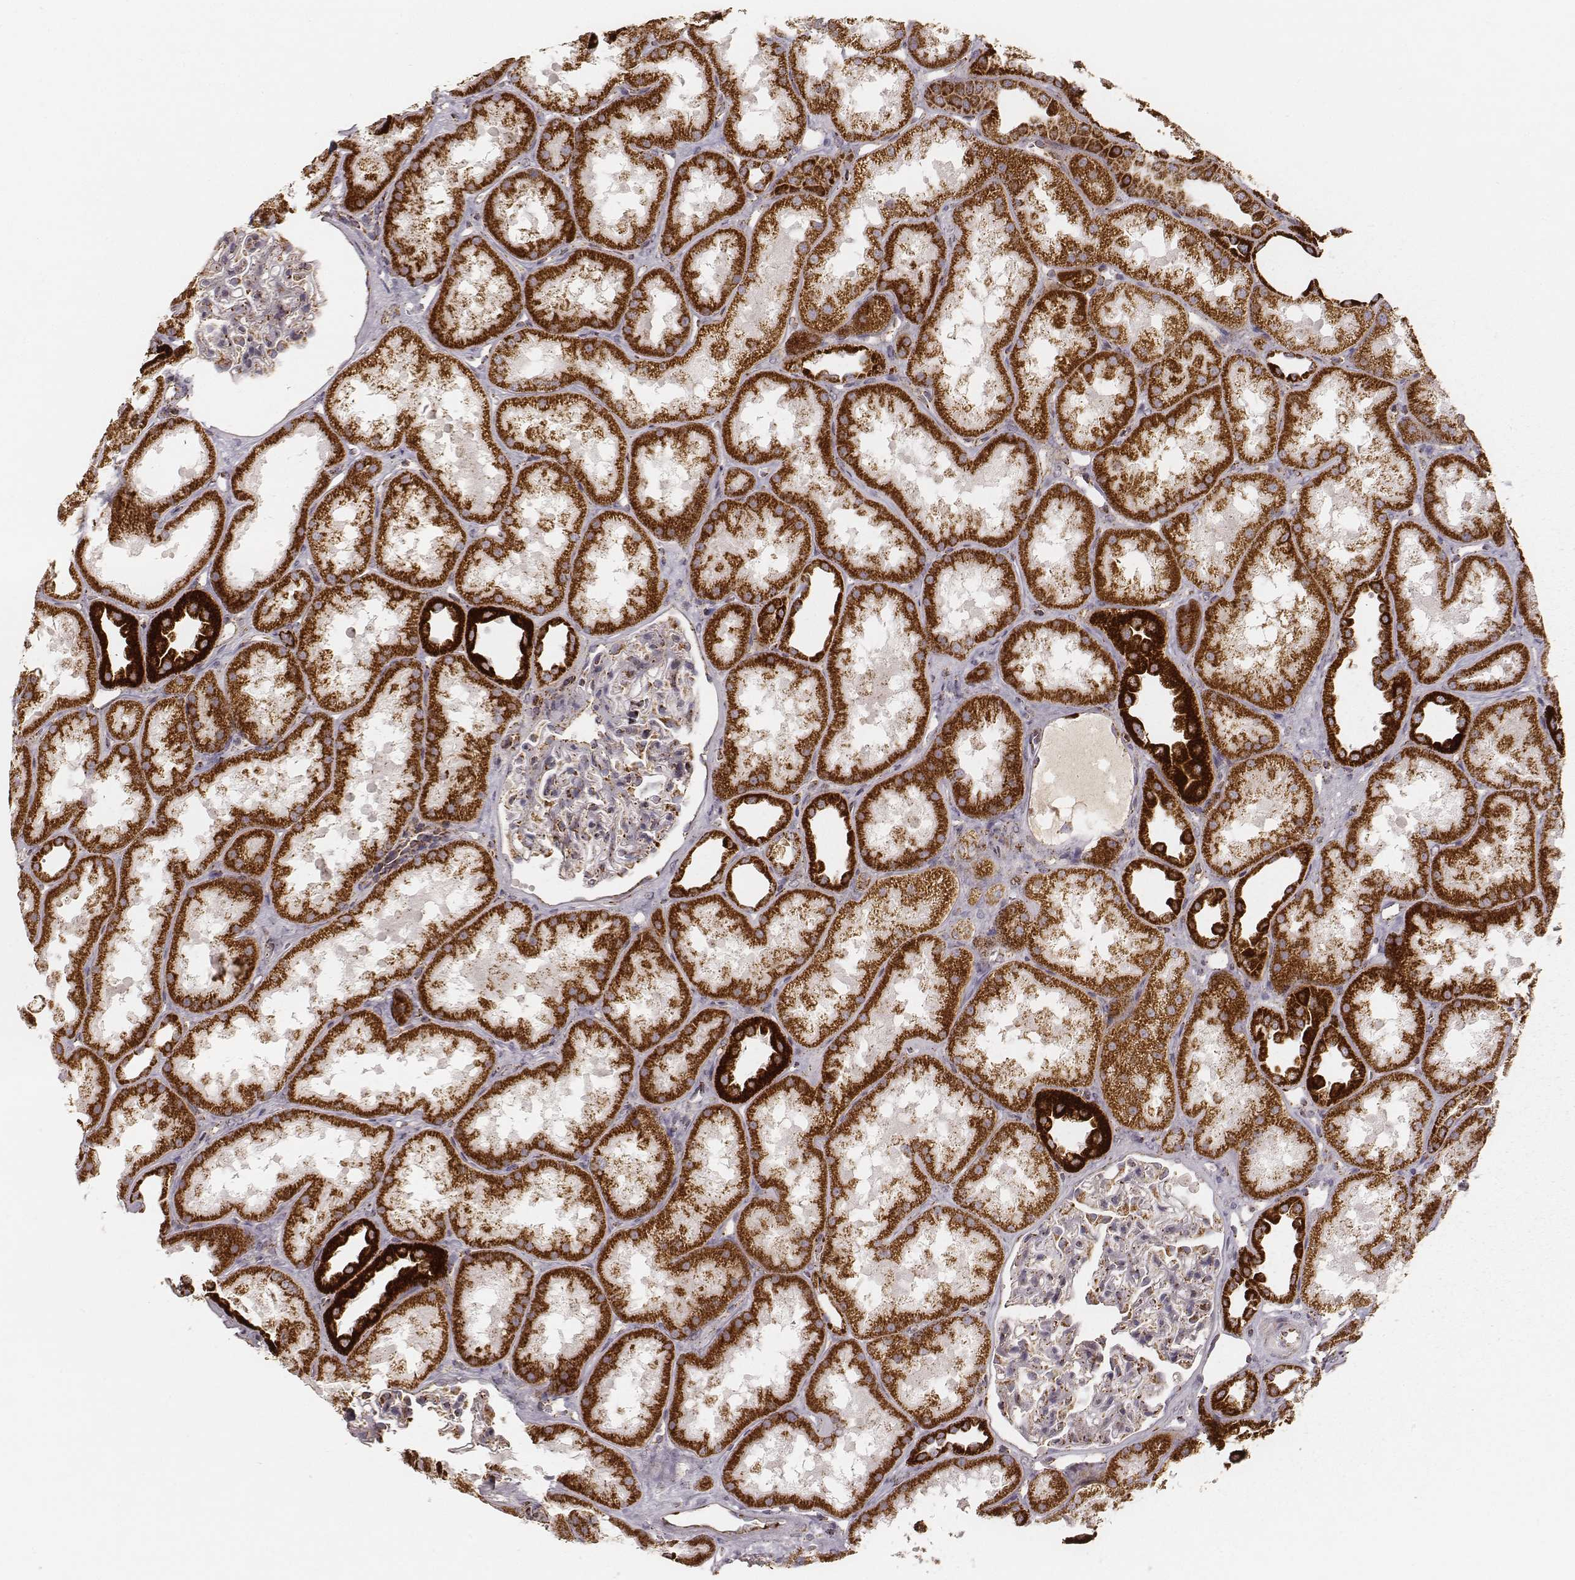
{"staining": {"intensity": "strong", "quantity": "<25%", "location": "cytoplasmic/membranous"}, "tissue": "kidney", "cell_type": "Cells in glomeruli", "image_type": "normal", "snomed": [{"axis": "morphology", "description": "Normal tissue, NOS"}, {"axis": "topography", "description": "Kidney"}], "caption": "Kidney was stained to show a protein in brown. There is medium levels of strong cytoplasmic/membranous expression in about <25% of cells in glomeruli. (DAB IHC, brown staining for protein, blue staining for nuclei).", "gene": "CS", "patient": {"sex": "male", "age": 61}}